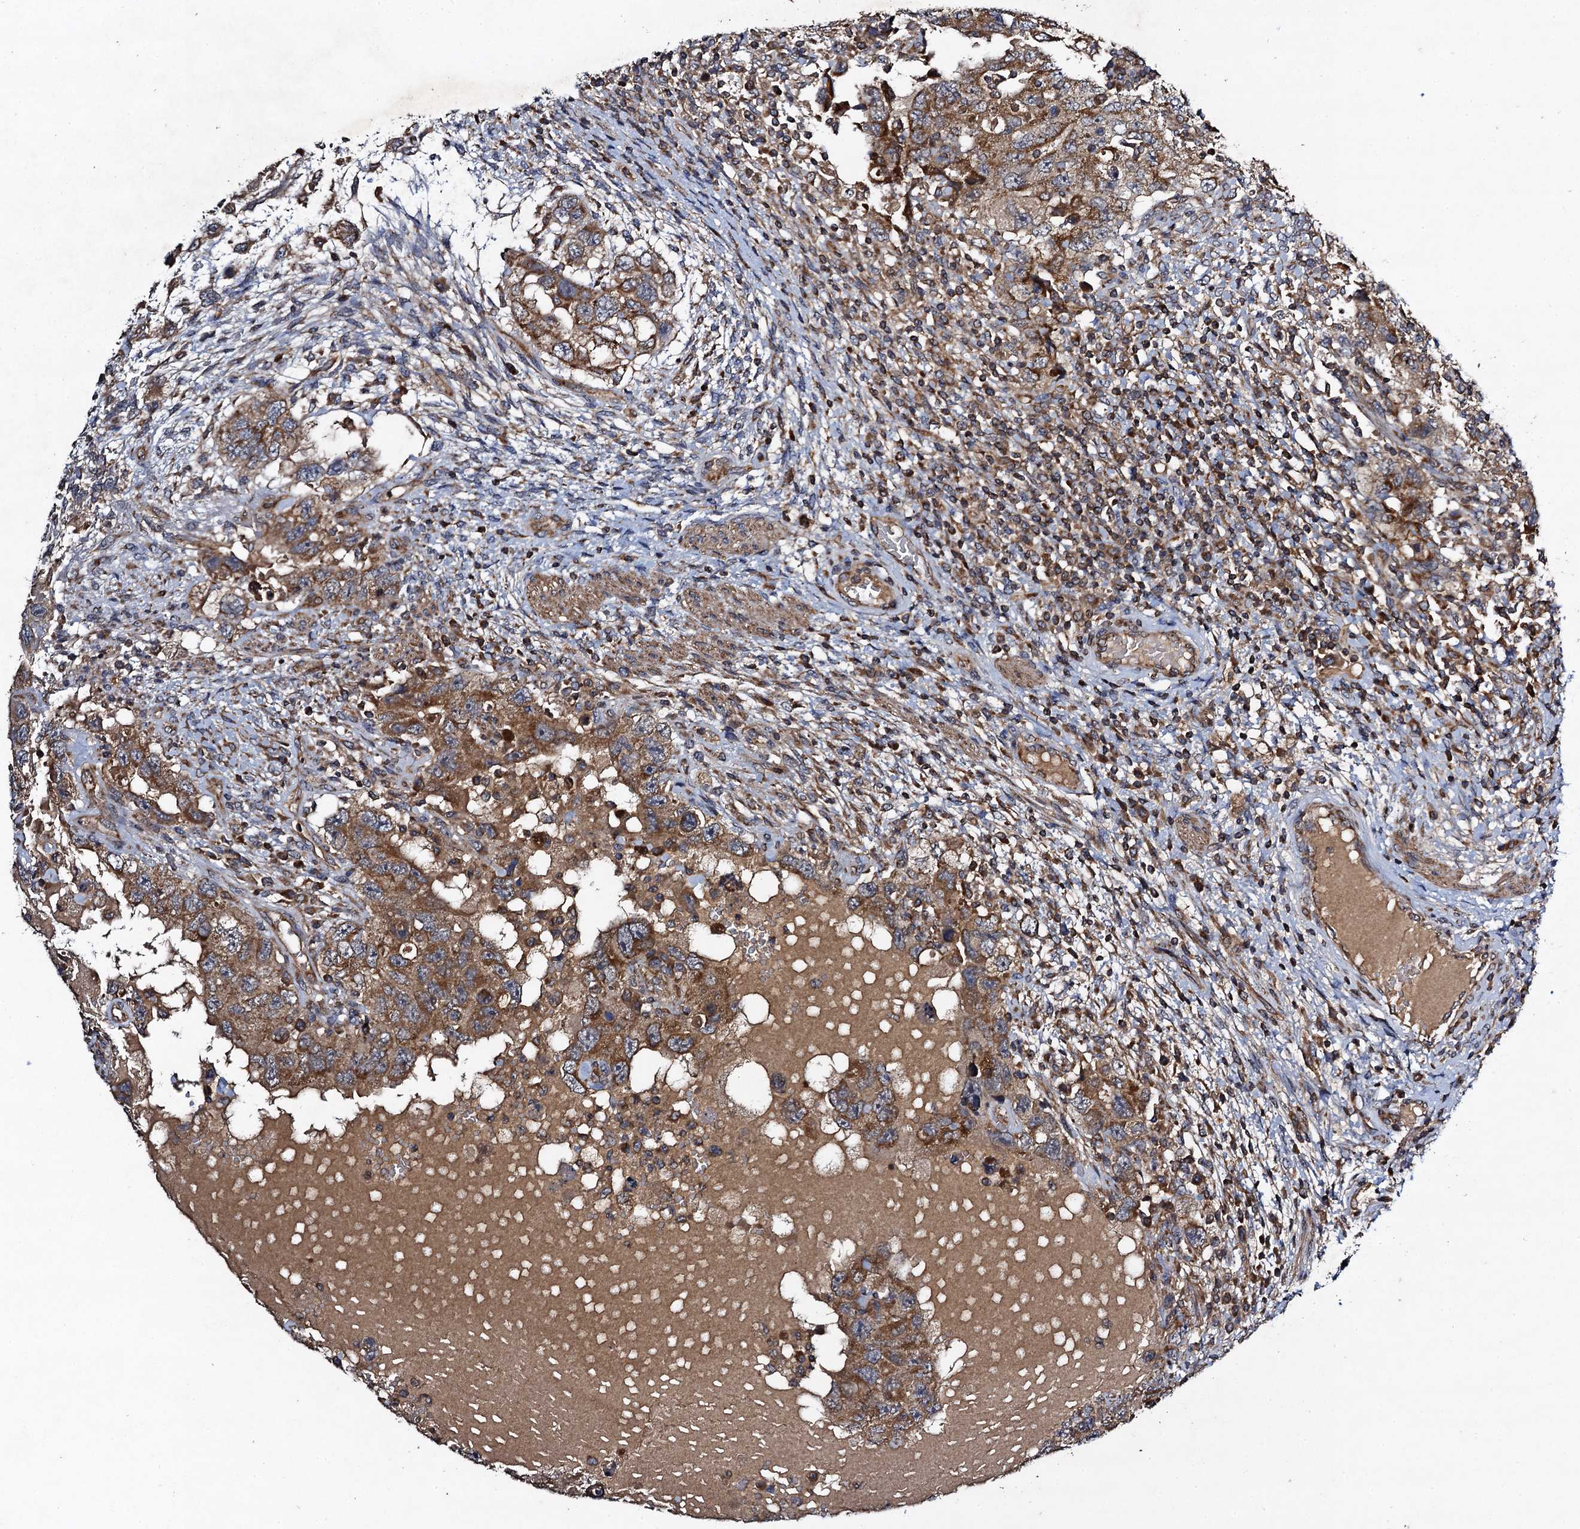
{"staining": {"intensity": "moderate", "quantity": ">75%", "location": "cytoplasmic/membranous"}, "tissue": "testis cancer", "cell_type": "Tumor cells", "image_type": "cancer", "snomed": [{"axis": "morphology", "description": "Carcinoma, Embryonal, NOS"}, {"axis": "topography", "description": "Testis"}], "caption": "The photomicrograph reveals staining of testis cancer (embryonal carcinoma), revealing moderate cytoplasmic/membranous protein expression (brown color) within tumor cells.", "gene": "NDUFA13", "patient": {"sex": "male", "age": 26}}